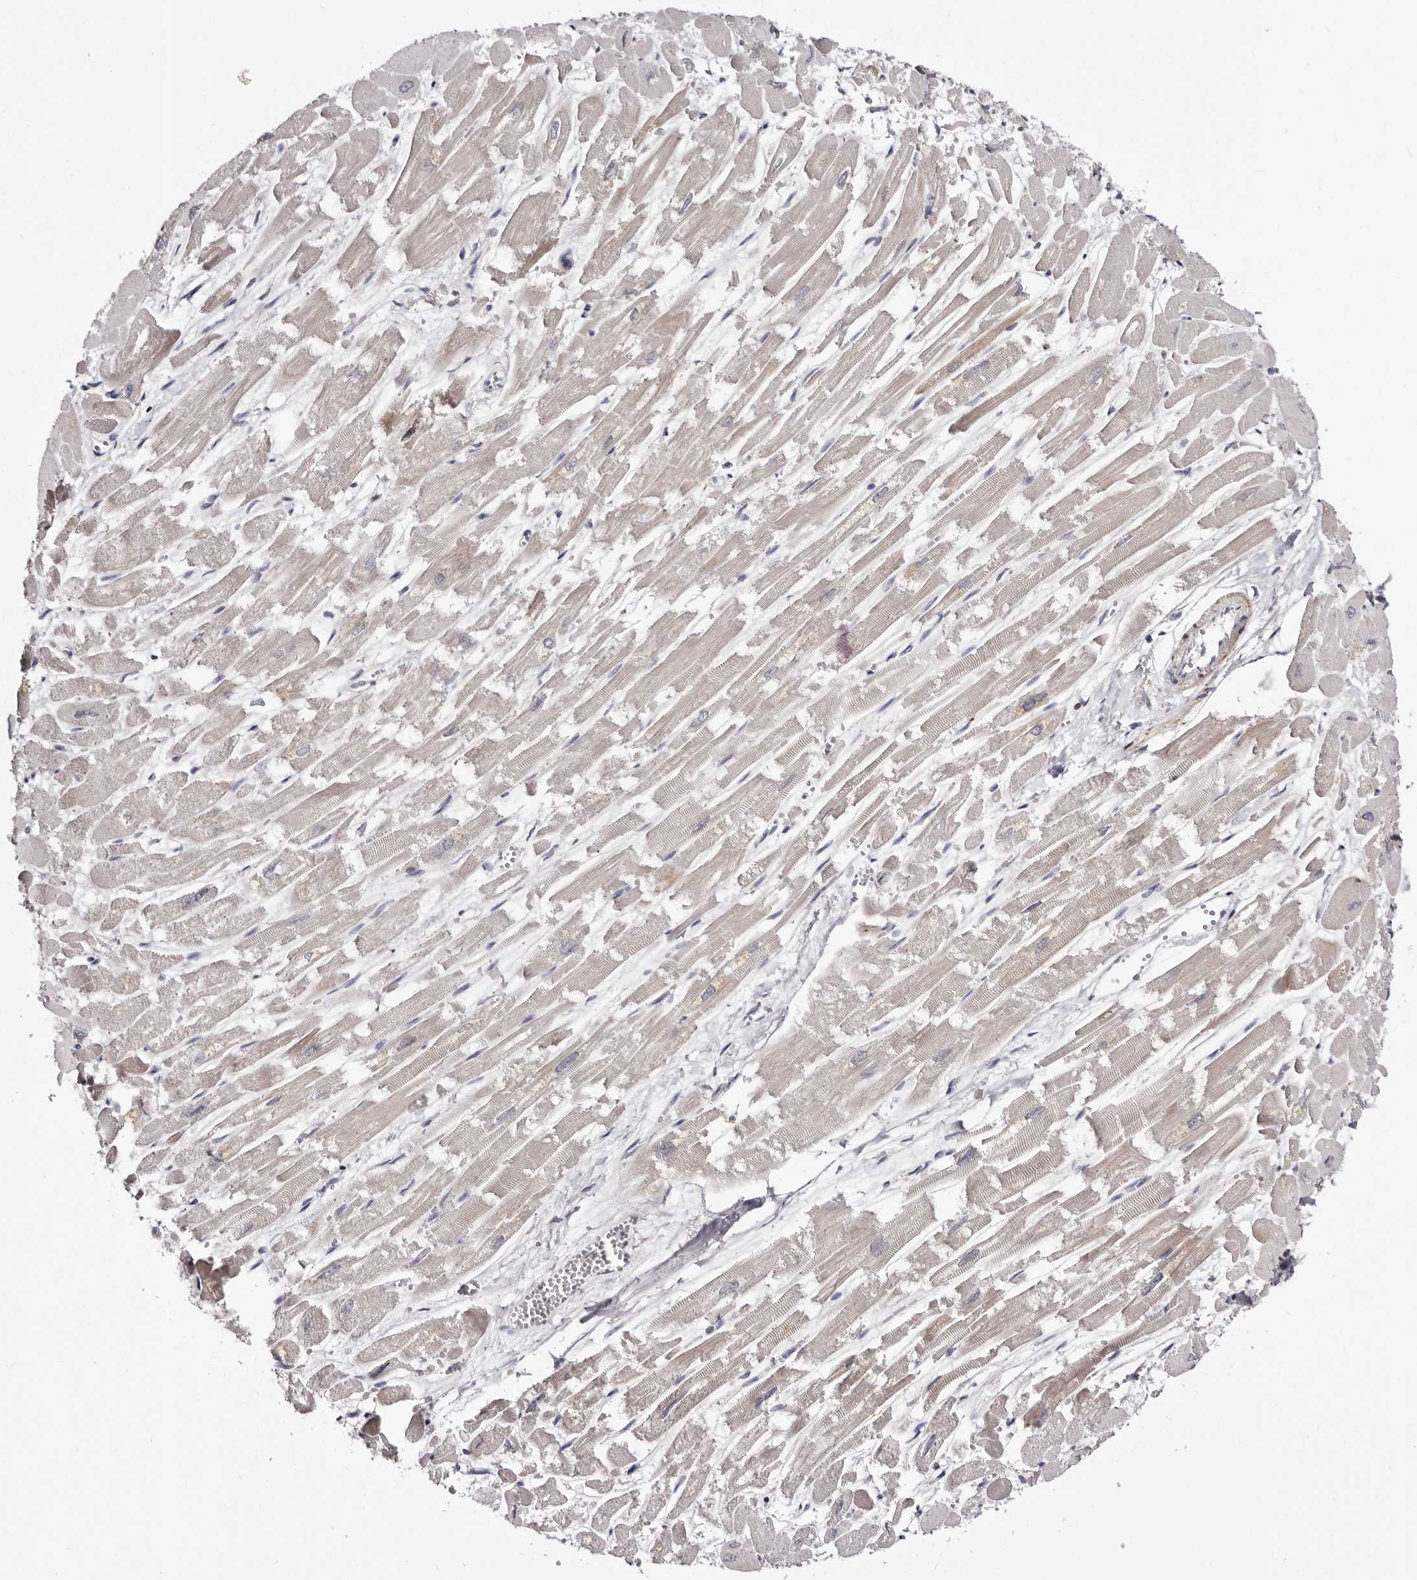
{"staining": {"intensity": "weak", "quantity": "25%-75%", "location": "cytoplasmic/membranous"}, "tissue": "heart muscle", "cell_type": "Cardiomyocytes", "image_type": "normal", "snomed": [{"axis": "morphology", "description": "Normal tissue, NOS"}, {"axis": "topography", "description": "Heart"}], "caption": "Immunohistochemical staining of normal human heart muscle demonstrates 25%-75% levels of weak cytoplasmic/membranous protein expression in approximately 25%-75% of cardiomyocytes. The protein is shown in brown color, while the nuclei are stained blue.", "gene": "PHF20L1", "patient": {"sex": "male", "age": 54}}